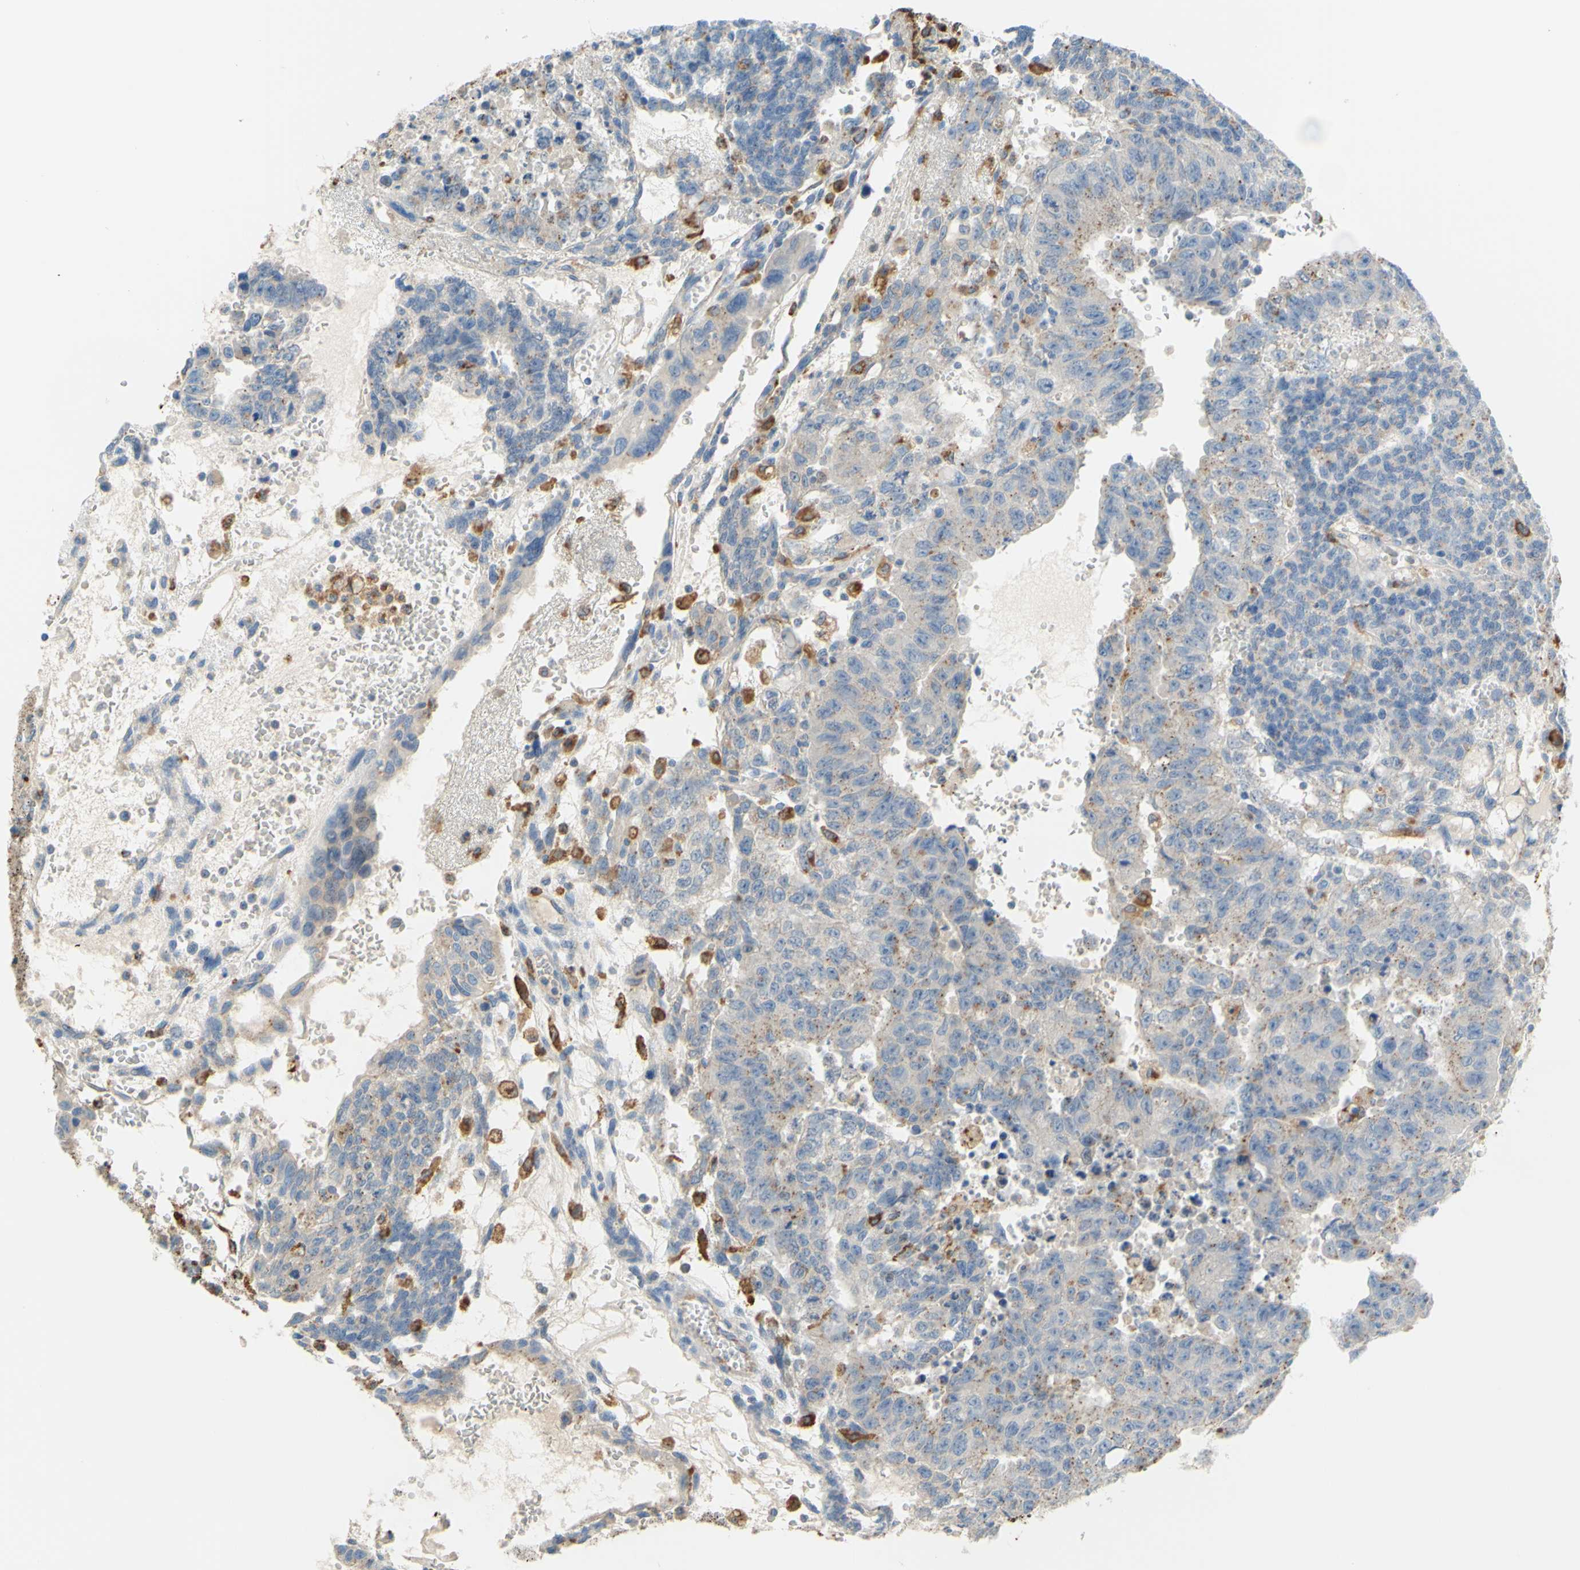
{"staining": {"intensity": "weak", "quantity": "25%-75%", "location": "cytoplasmic/membranous"}, "tissue": "testis cancer", "cell_type": "Tumor cells", "image_type": "cancer", "snomed": [{"axis": "morphology", "description": "Seminoma, NOS"}, {"axis": "morphology", "description": "Carcinoma, Embryonal, NOS"}, {"axis": "topography", "description": "Testis"}], "caption": "A brown stain highlights weak cytoplasmic/membranous staining of a protein in human embryonal carcinoma (testis) tumor cells.", "gene": "CTSD", "patient": {"sex": "male", "age": 52}}